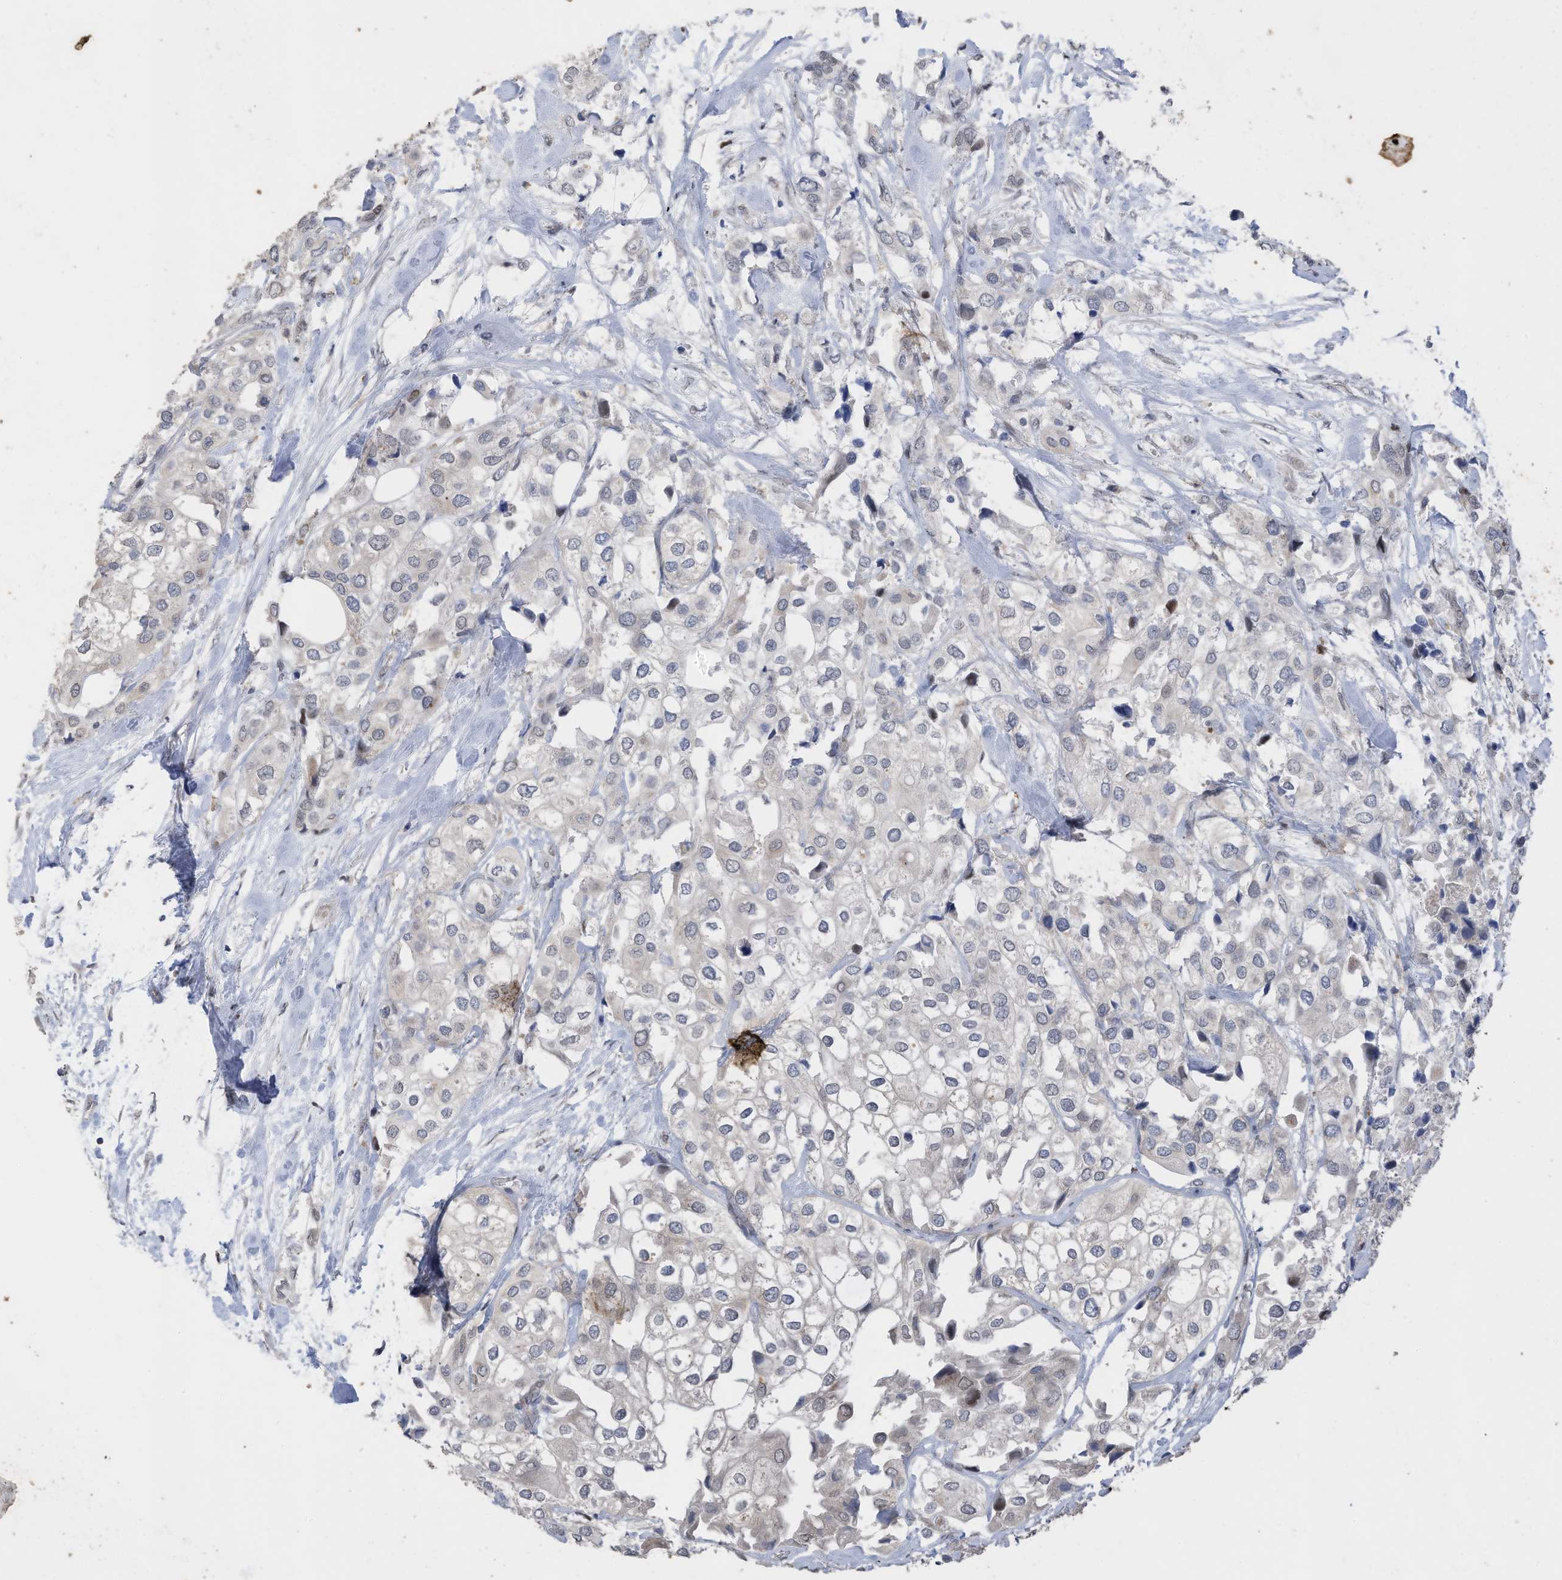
{"staining": {"intensity": "negative", "quantity": "none", "location": "none"}, "tissue": "urothelial cancer", "cell_type": "Tumor cells", "image_type": "cancer", "snomed": [{"axis": "morphology", "description": "Urothelial carcinoma, High grade"}, {"axis": "topography", "description": "Urinary bladder"}], "caption": "DAB immunohistochemical staining of urothelial carcinoma (high-grade) displays no significant staining in tumor cells.", "gene": "RABL3", "patient": {"sex": "male", "age": 64}}